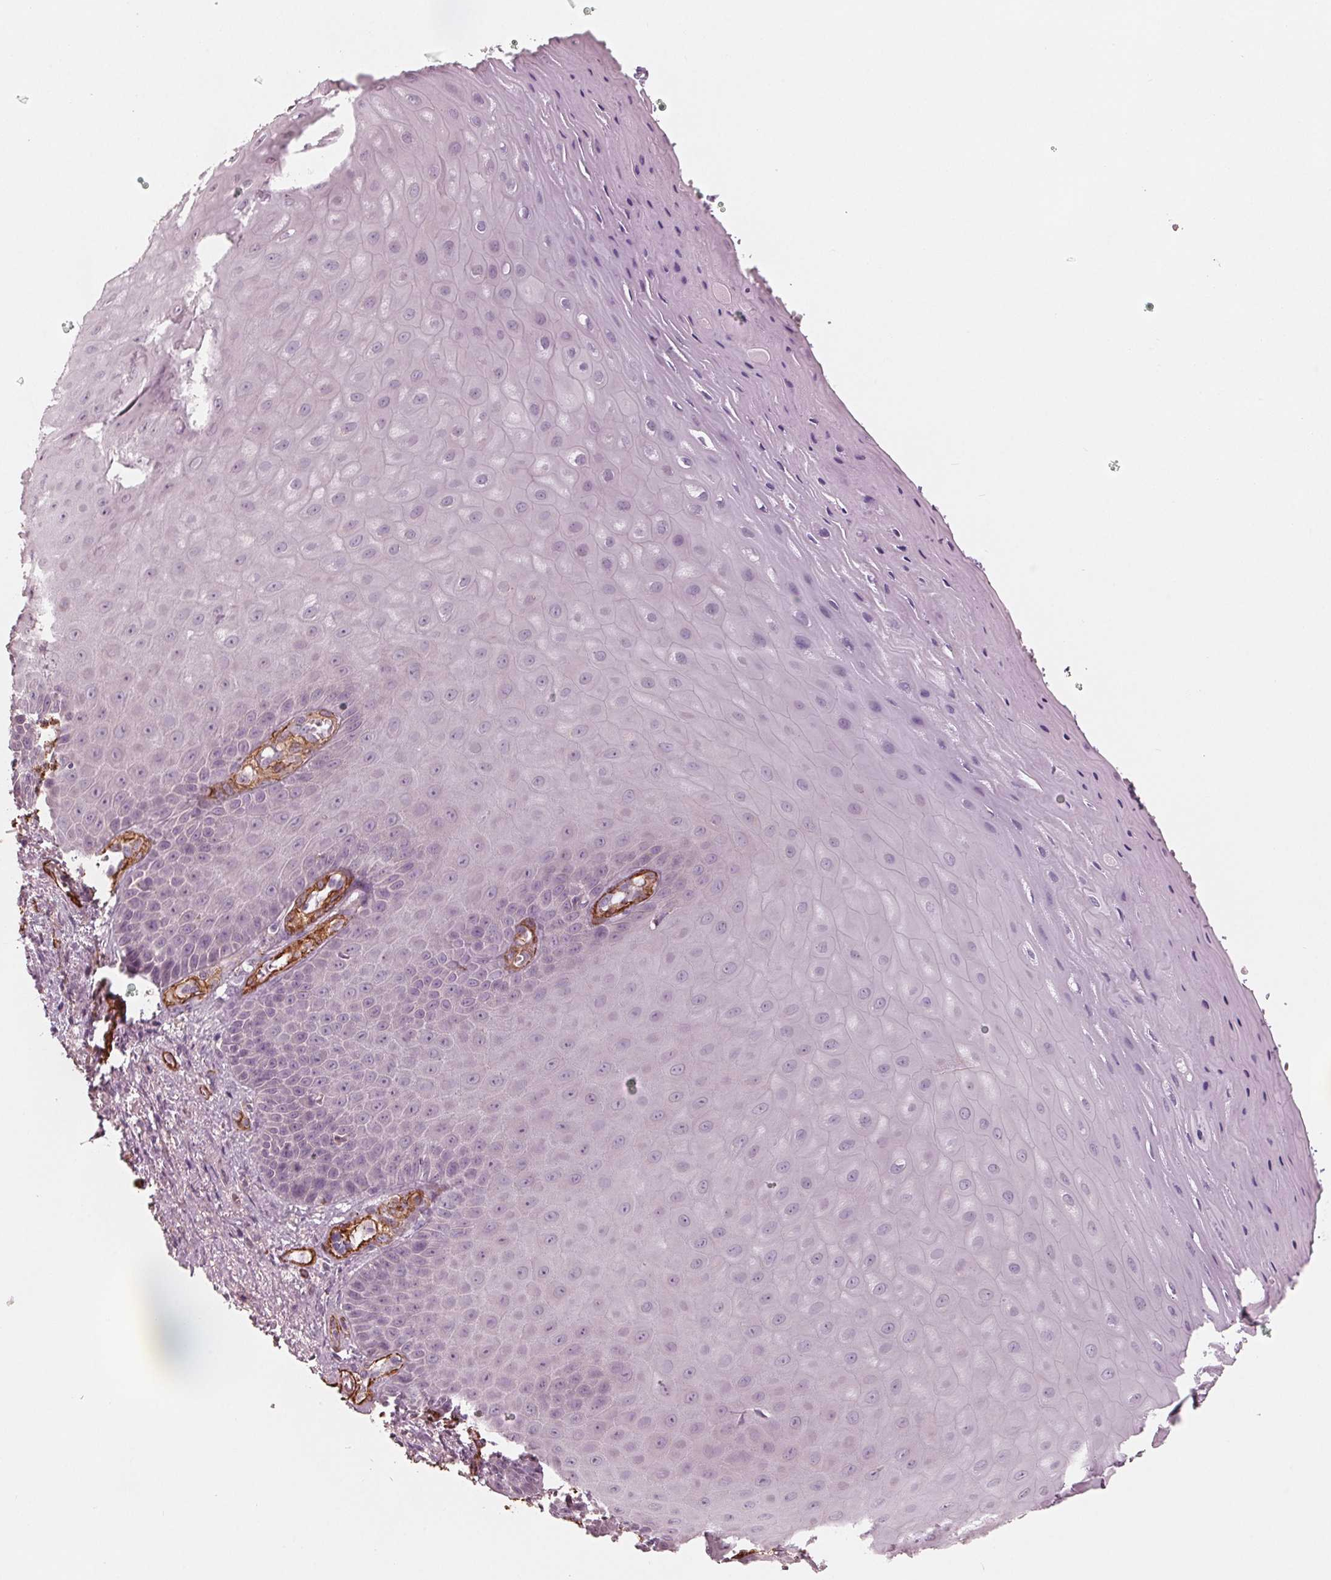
{"staining": {"intensity": "negative", "quantity": "none", "location": "none"}, "tissue": "vagina", "cell_type": "Squamous epithelial cells", "image_type": "normal", "snomed": [{"axis": "morphology", "description": "Normal tissue, NOS"}, {"axis": "topography", "description": "Vagina"}], "caption": "Immunohistochemical staining of unremarkable vagina exhibits no significant expression in squamous epithelial cells. (Stains: DAB (3,3'-diaminobenzidine) immunohistochemistry with hematoxylin counter stain, Microscopy: brightfield microscopy at high magnification).", "gene": "MIER3", "patient": {"sex": "female", "age": 83}}